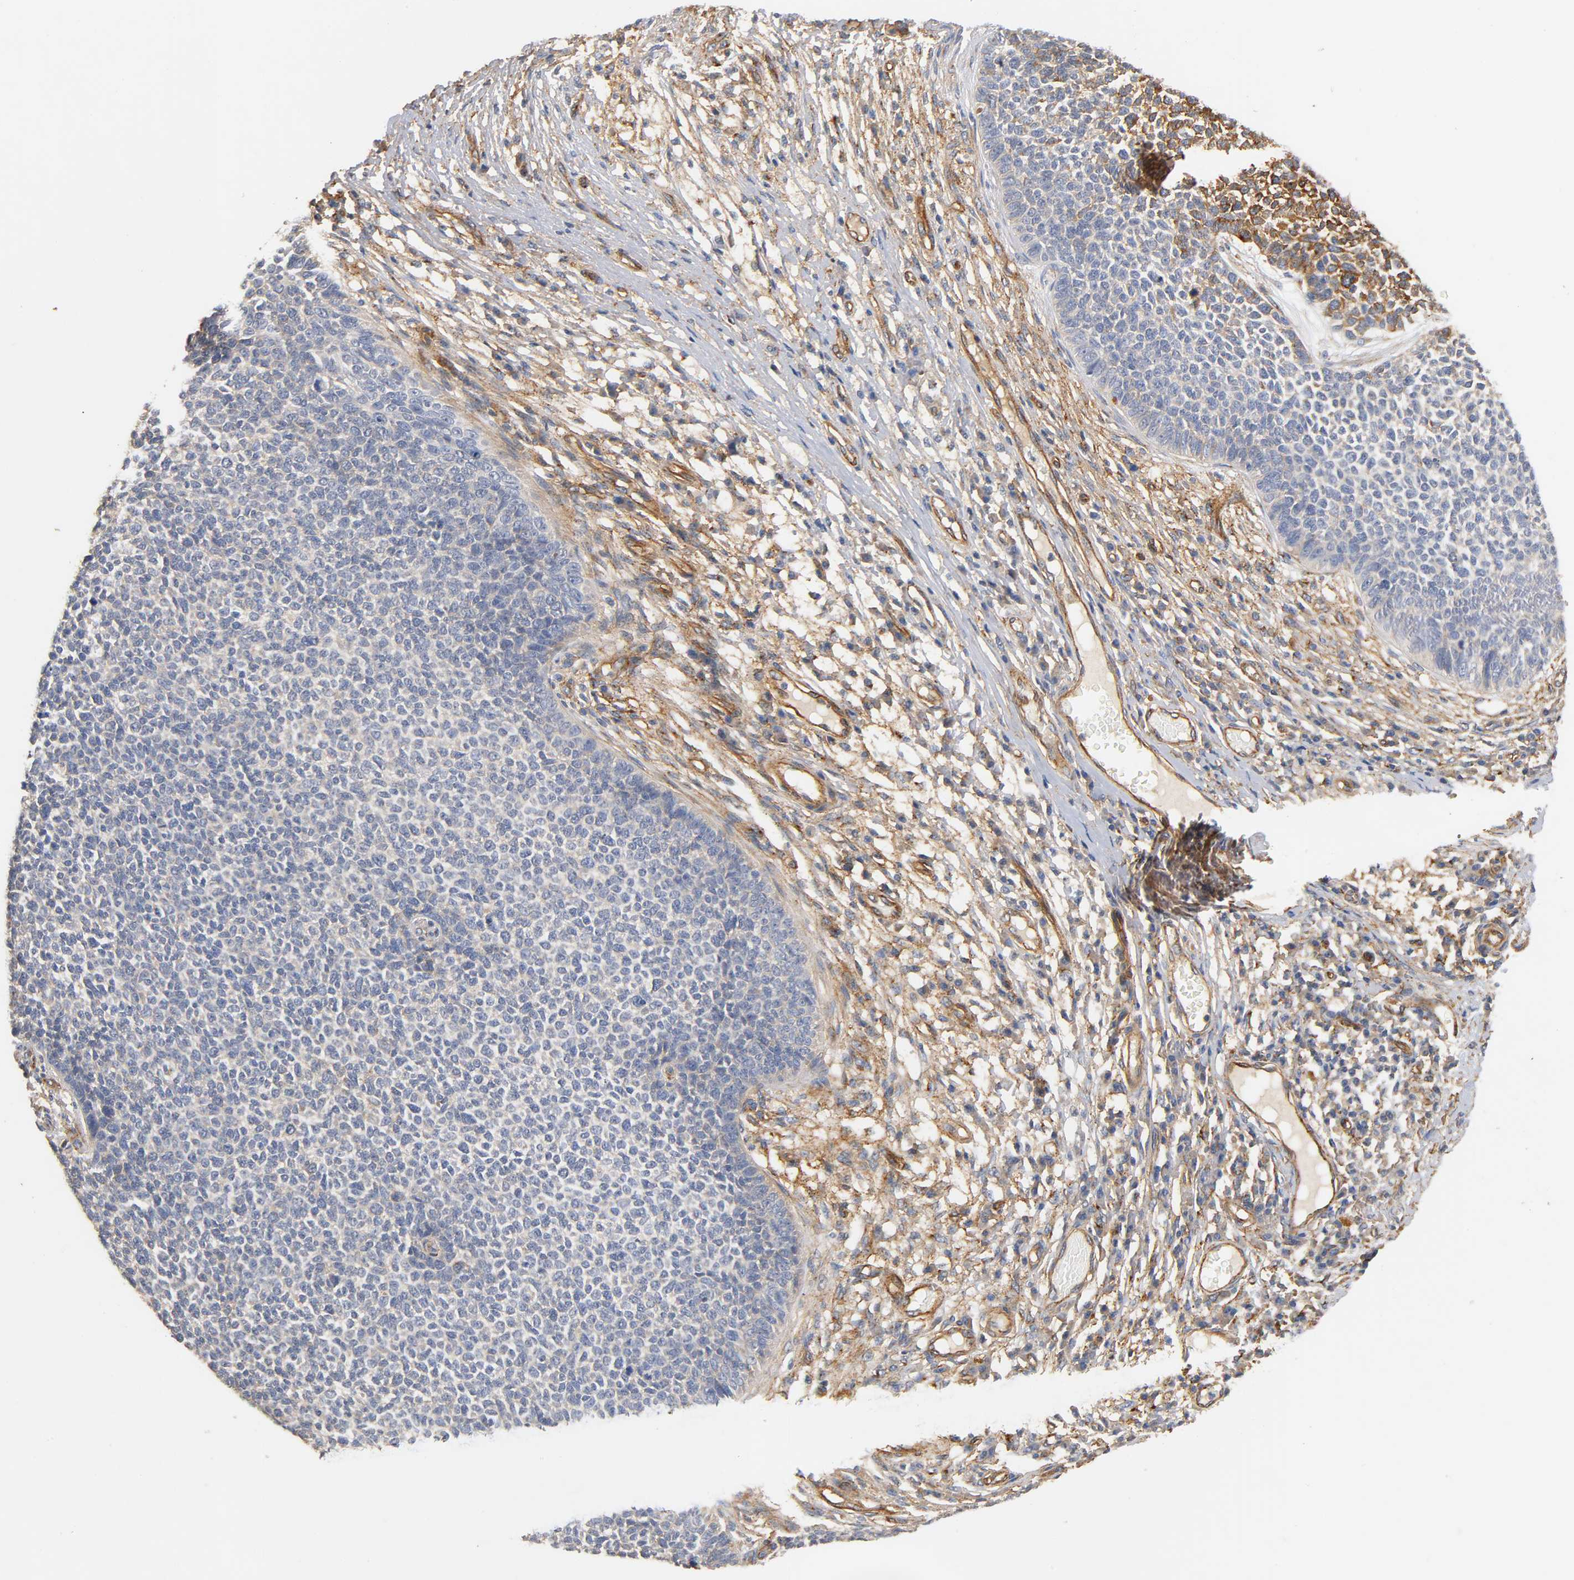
{"staining": {"intensity": "weak", "quantity": "<25%", "location": "cytoplasmic/membranous"}, "tissue": "skin cancer", "cell_type": "Tumor cells", "image_type": "cancer", "snomed": [{"axis": "morphology", "description": "Basal cell carcinoma"}, {"axis": "topography", "description": "Skin"}], "caption": "Tumor cells are negative for brown protein staining in skin basal cell carcinoma.", "gene": "IFITM3", "patient": {"sex": "female", "age": 84}}